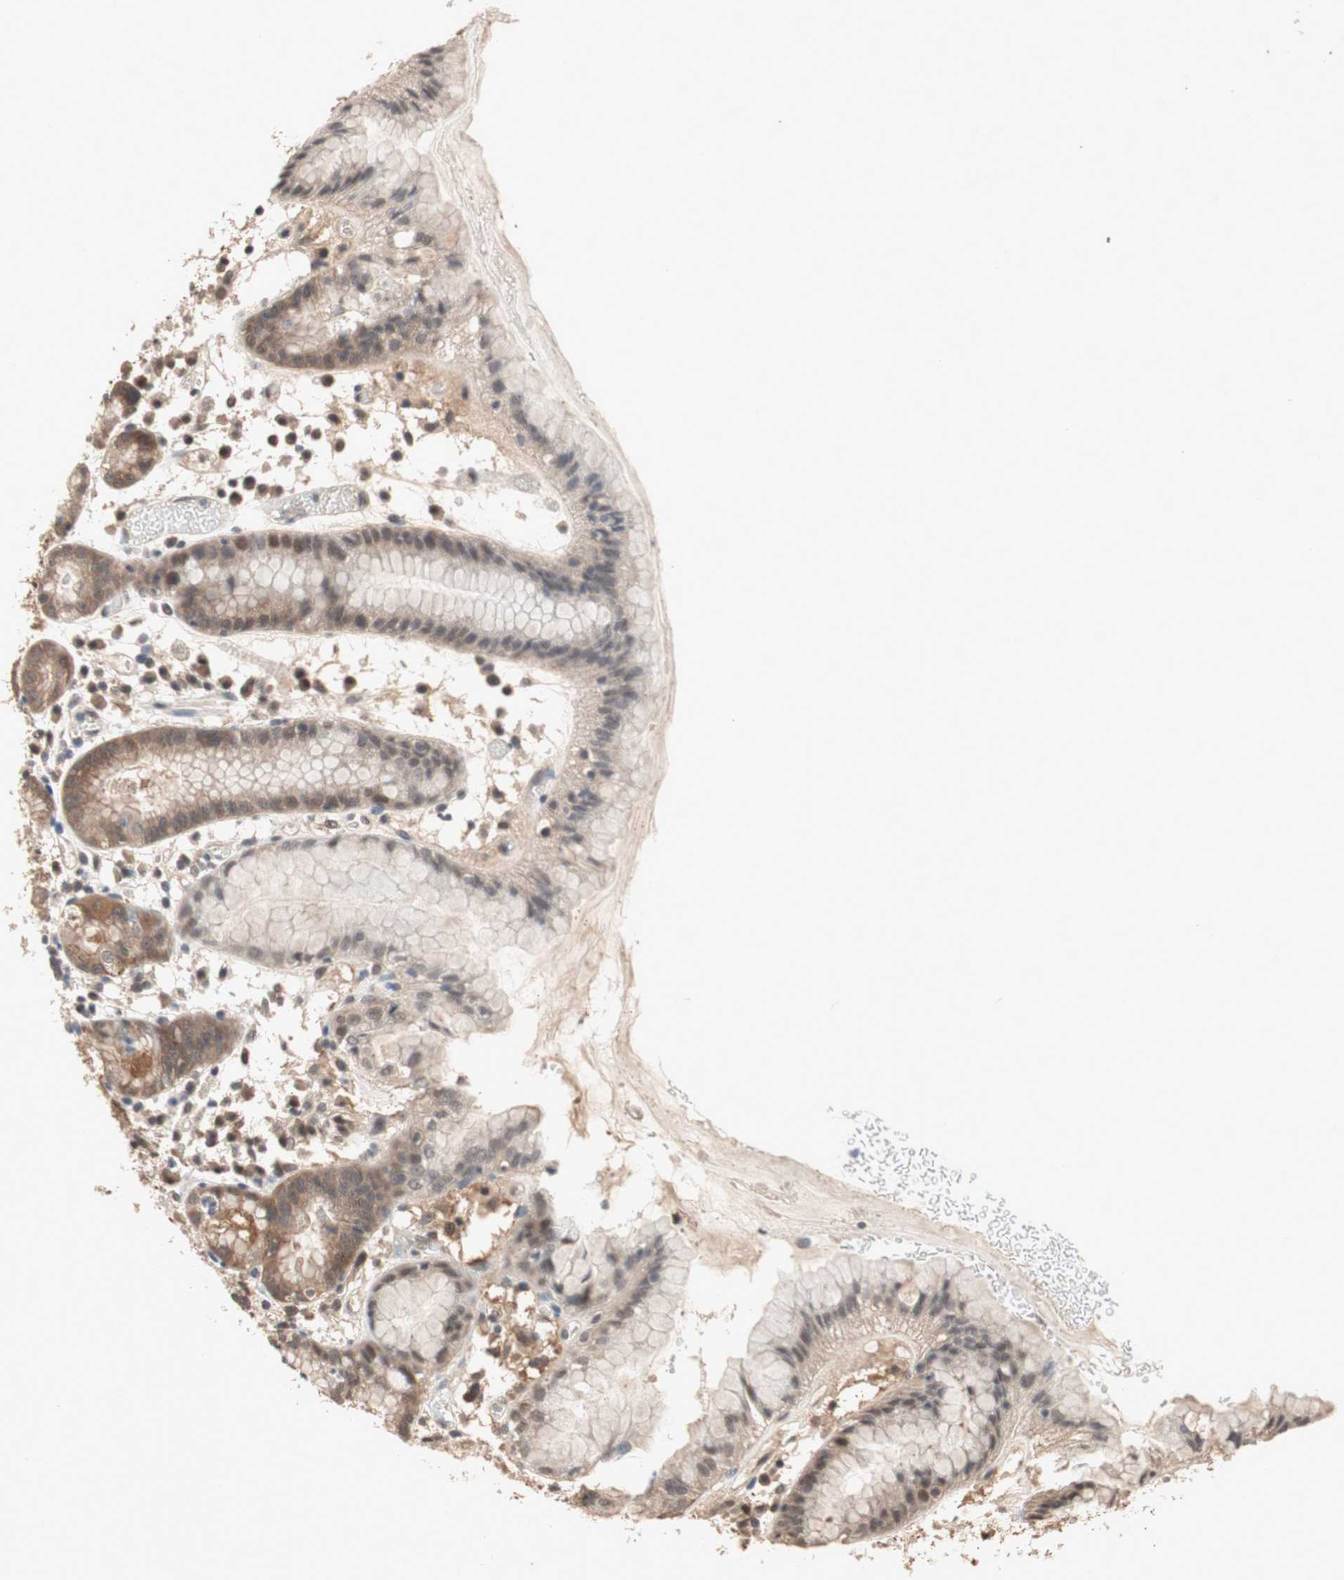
{"staining": {"intensity": "moderate", "quantity": ">75%", "location": "cytoplasmic/membranous,nuclear"}, "tissue": "stomach", "cell_type": "Glandular cells", "image_type": "normal", "snomed": [{"axis": "morphology", "description": "Normal tissue, NOS"}, {"axis": "topography", "description": "Stomach"}, {"axis": "topography", "description": "Stomach, lower"}], "caption": "The image displays immunohistochemical staining of normal stomach. There is moderate cytoplasmic/membranous,nuclear expression is present in approximately >75% of glandular cells.", "gene": "GART", "patient": {"sex": "female", "age": 75}}